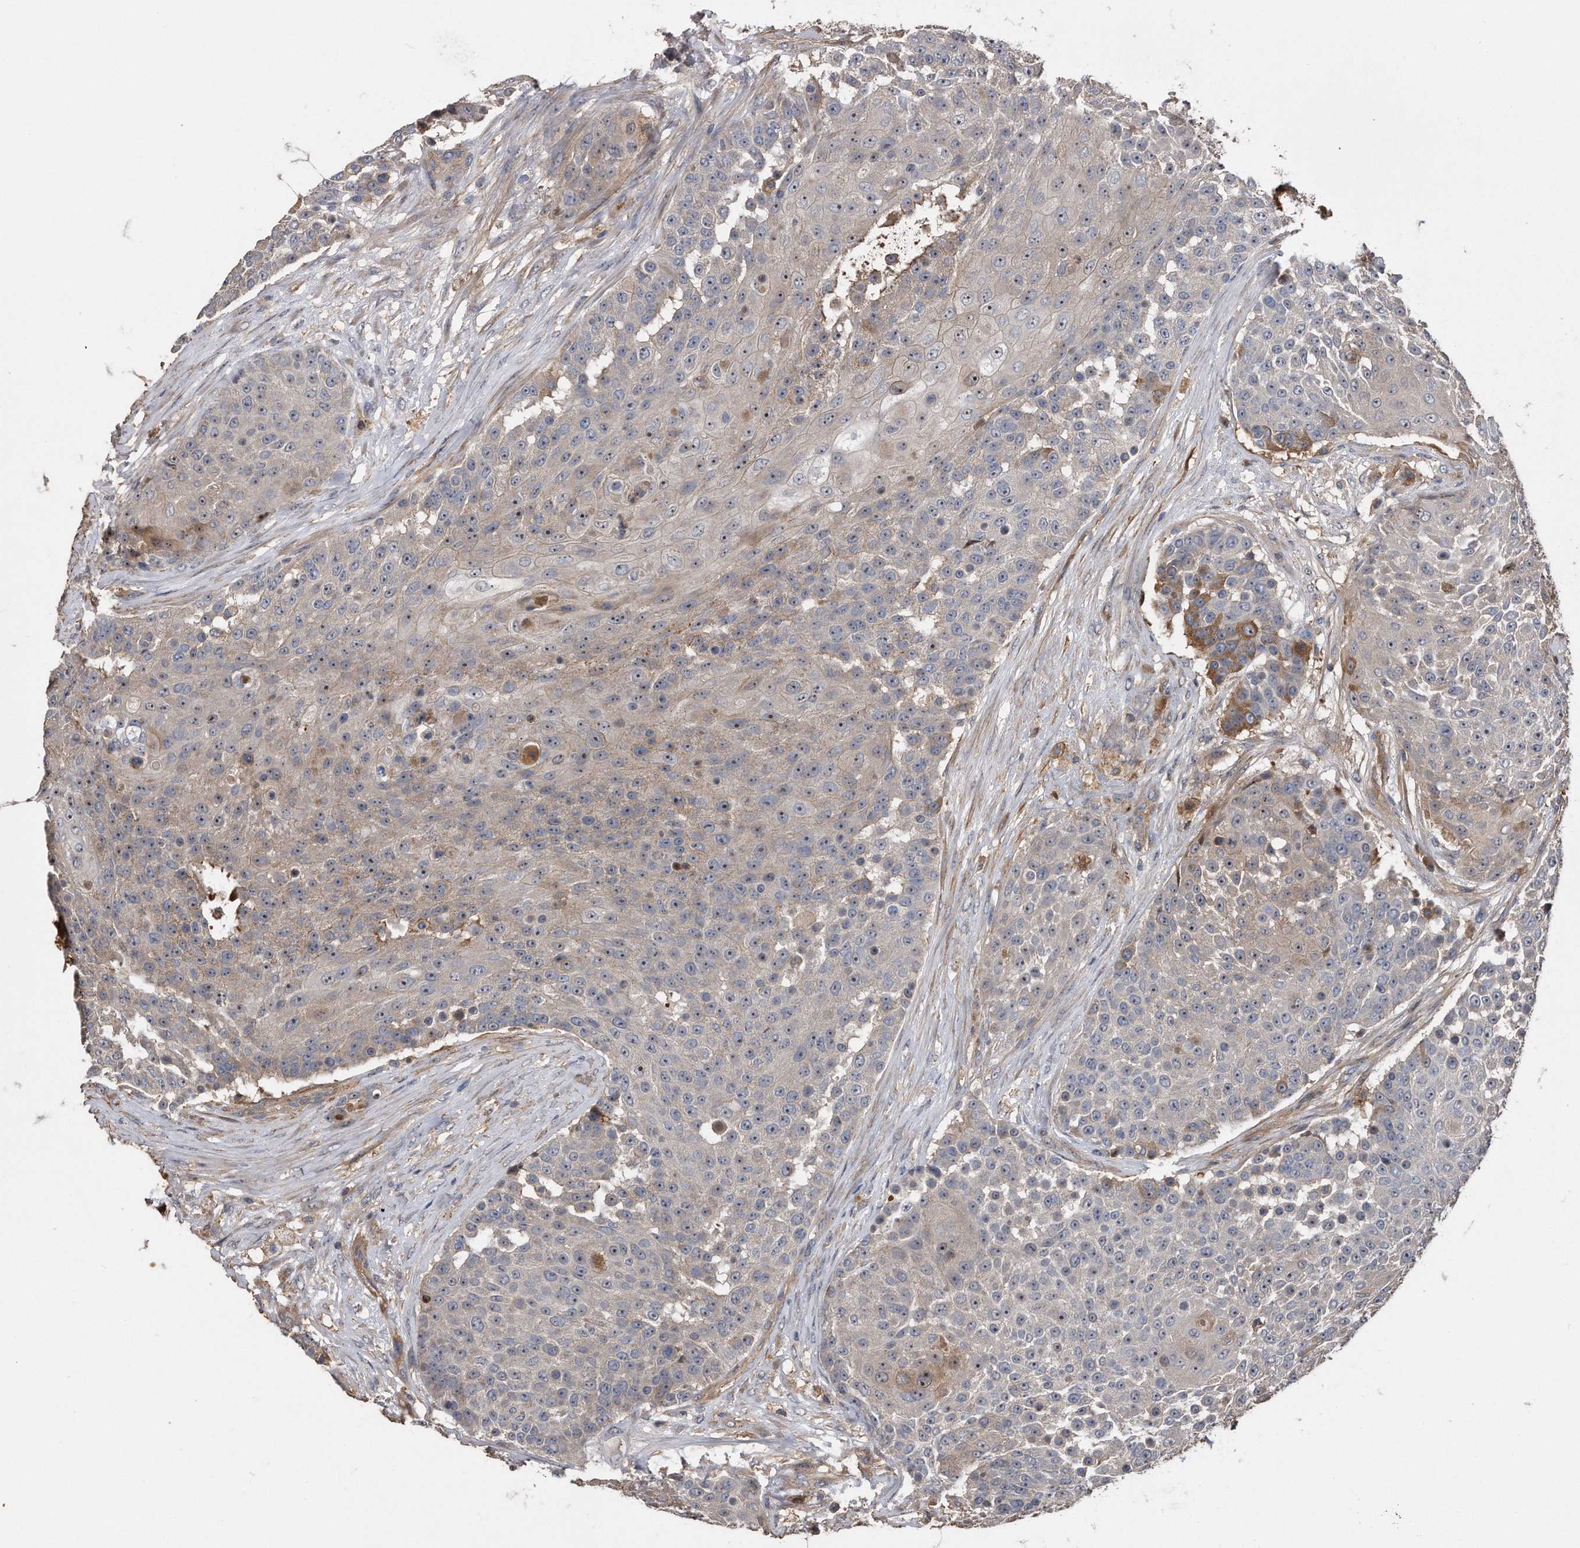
{"staining": {"intensity": "moderate", "quantity": "25%-75%", "location": "cytoplasmic/membranous,nuclear"}, "tissue": "urothelial cancer", "cell_type": "Tumor cells", "image_type": "cancer", "snomed": [{"axis": "morphology", "description": "Urothelial carcinoma, High grade"}, {"axis": "topography", "description": "Urinary bladder"}], "caption": "Urothelial cancer stained with immunohistochemistry (IHC) exhibits moderate cytoplasmic/membranous and nuclear expression in about 25%-75% of tumor cells.", "gene": "KCND3", "patient": {"sex": "female", "age": 63}}